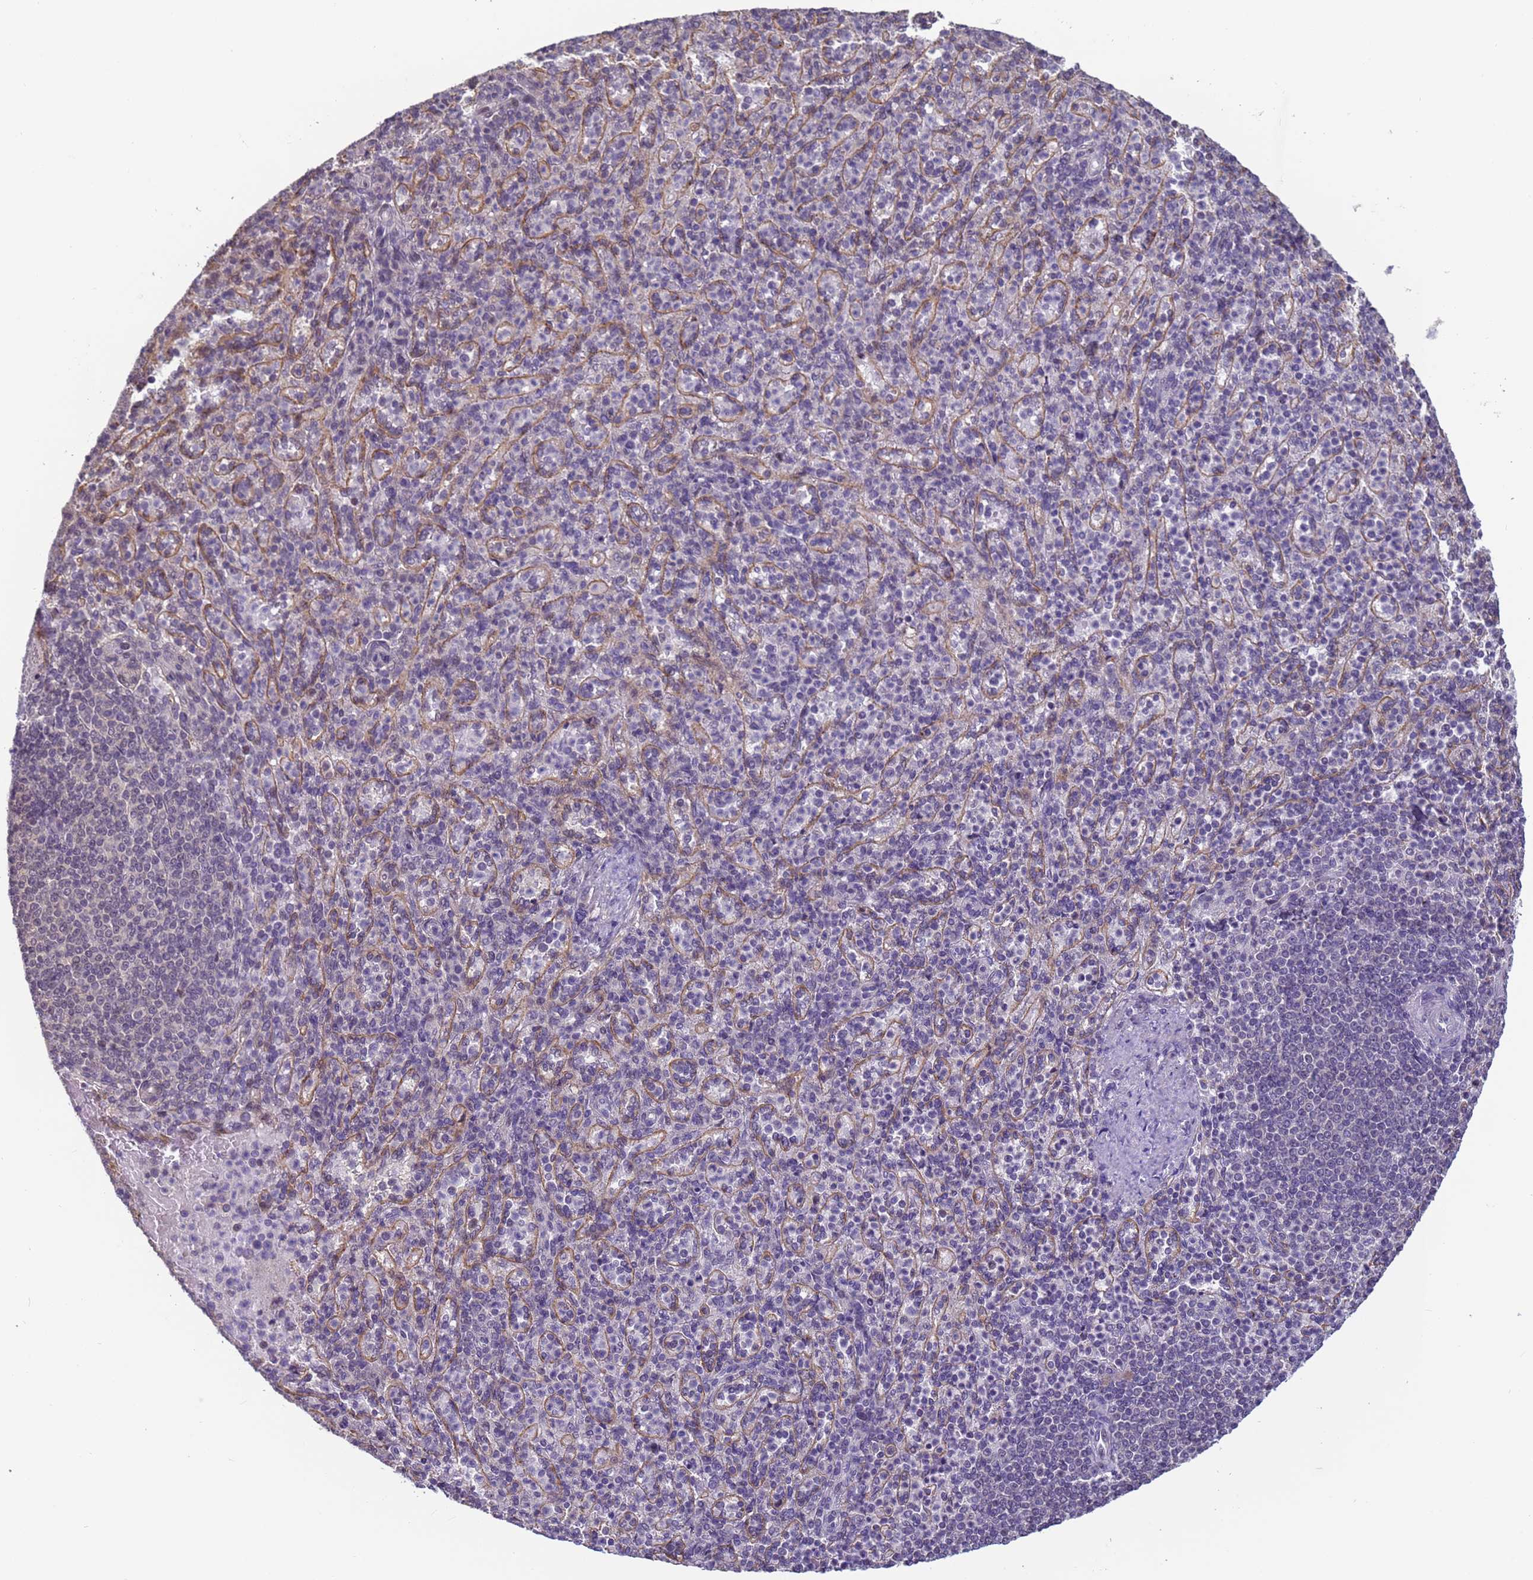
{"staining": {"intensity": "negative", "quantity": "none", "location": "none"}, "tissue": "spleen", "cell_type": "Cells in red pulp", "image_type": "normal", "snomed": [{"axis": "morphology", "description": "Normal tissue, NOS"}, {"axis": "topography", "description": "Spleen"}], "caption": "Protein analysis of benign spleen shows no significant staining in cells in red pulp. (DAB (3,3'-diaminobenzidine) immunohistochemistry (IHC) with hematoxylin counter stain).", "gene": "VWA3A", "patient": {"sex": "female", "age": 74}}